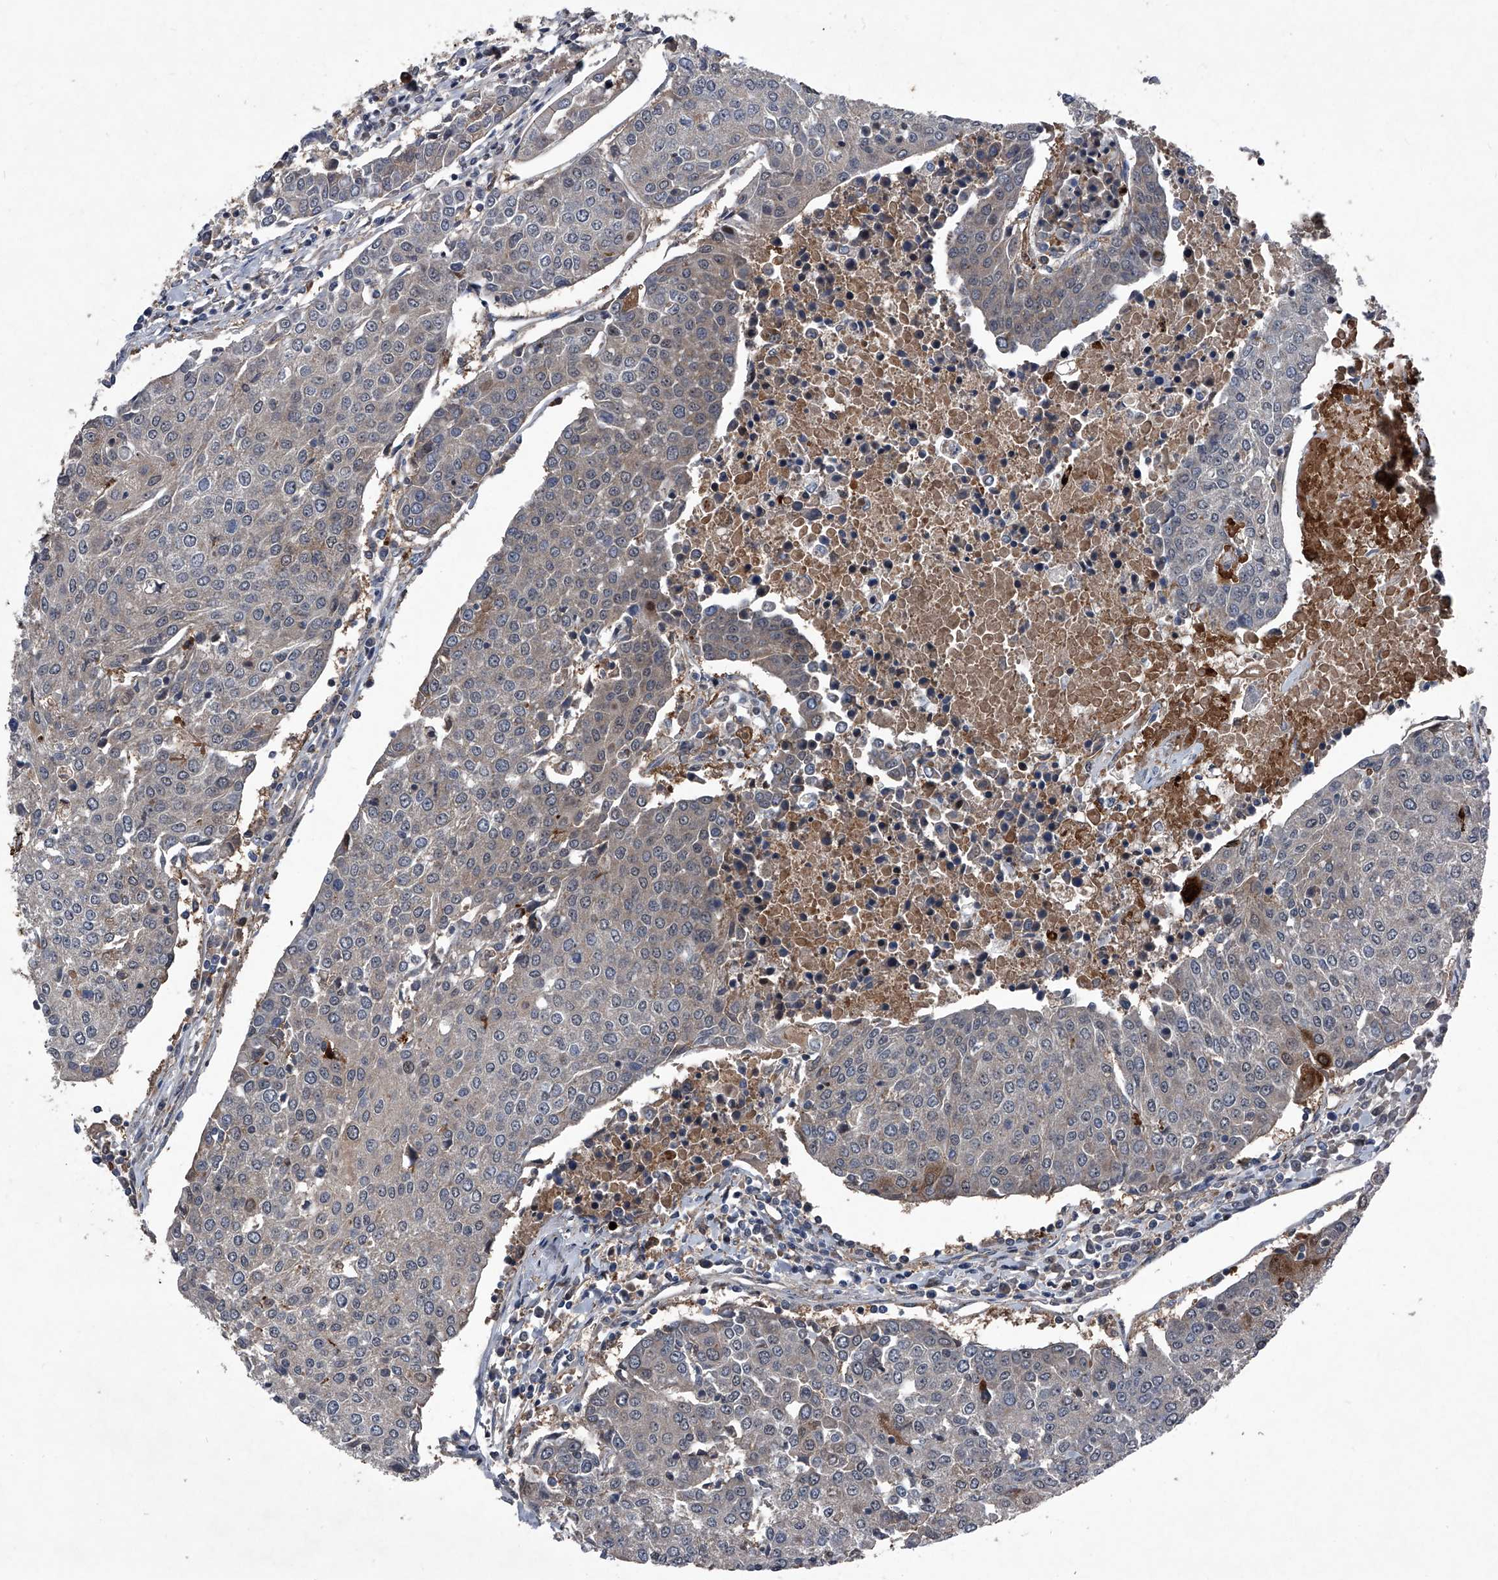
{"staining": {"intensity": "negative", "quantity": "none", "location": "none"}, "tissue": "urothelial cancer", "cell_type": "Tumor cells", "image_type": "cancer", "snomed": [{"axis": "morphology", "description": "Urothelial carcinoma, High grade"}, {"axis": "topography", "description": "Urinary bladder"}], "caption": "This is an IHC photomicrograph of human high-grade urothelial carcinoma. There is no expression in tumor cells.", "gene": "MAPKAP1", "patient": {"sex": "female", "age": 85}}